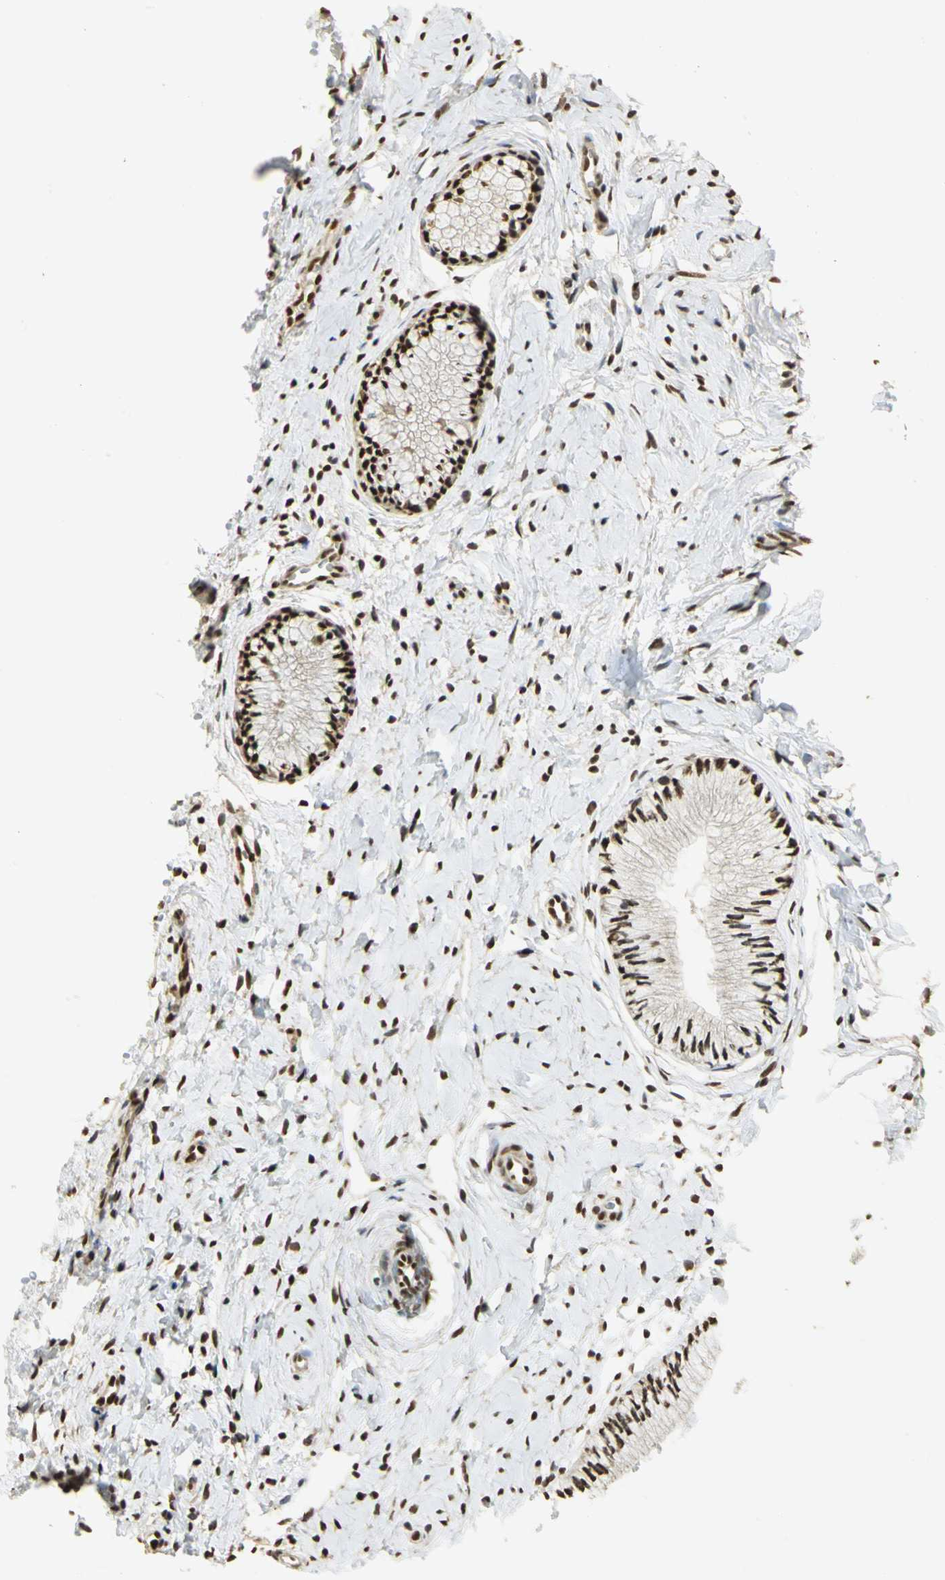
{"staining": {"intensity": "strong", "quantity": ">75%", "location": "nuclear"}, "tissue": "cervix", "cell_type": "Glandular cells", "image_type": "normal", "snomed": [{"axis": "morphology", "description": "Normal tissue, NOS"}, {"axis": "topography", "description": "Cervix"}], "caption": "This is a photomicrograph of immunohistochemistry (IHC) staining of benign cervix, which shows strong positivity in the nuclear of glandular cells.", "gene": "SET", "patient": {"sex": "female", "age": 46}}